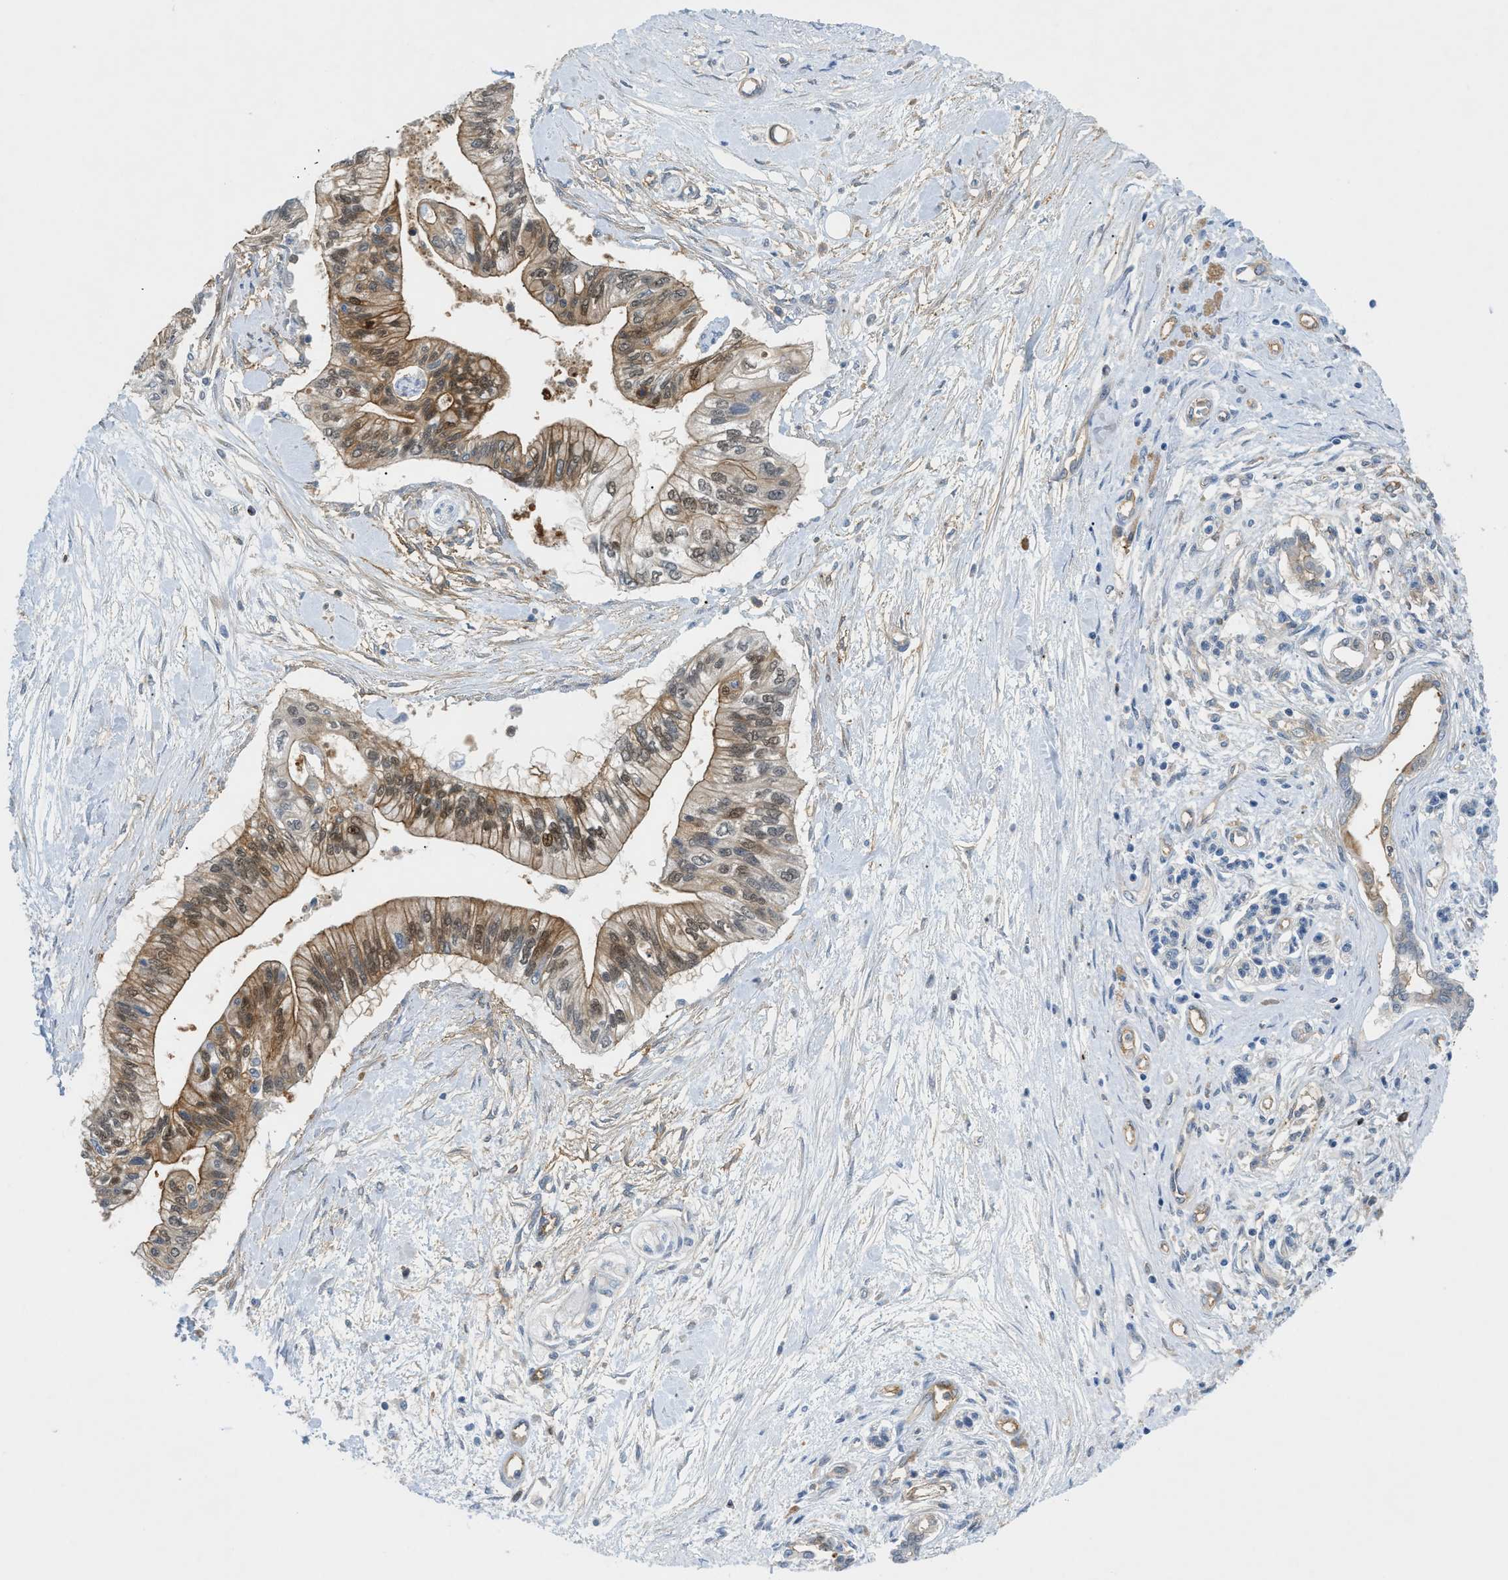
{"staining": {"intensity": "moderate", "quantity": ">75%", "location": "cytoplasmic/membranous,nuclear"}, "tissue": "pancreatic cancer", "cell_type": "Tumor cells", "image_type": "cancer", "snomed": [{"axis": "morphology", "description": "Adenocarcinoma, NOS"}, {"axis": "topography", "description": "Pancreas"}], "caption": "Protein expression analysis of human adenocarcinoma (pancreatic) reveals moderate cytoplasmic/membranous and nuclear expression in approximately >75% of tumor cells.", "gene": "TRAK2", "patient": {"sex": "female", "age": 77}}